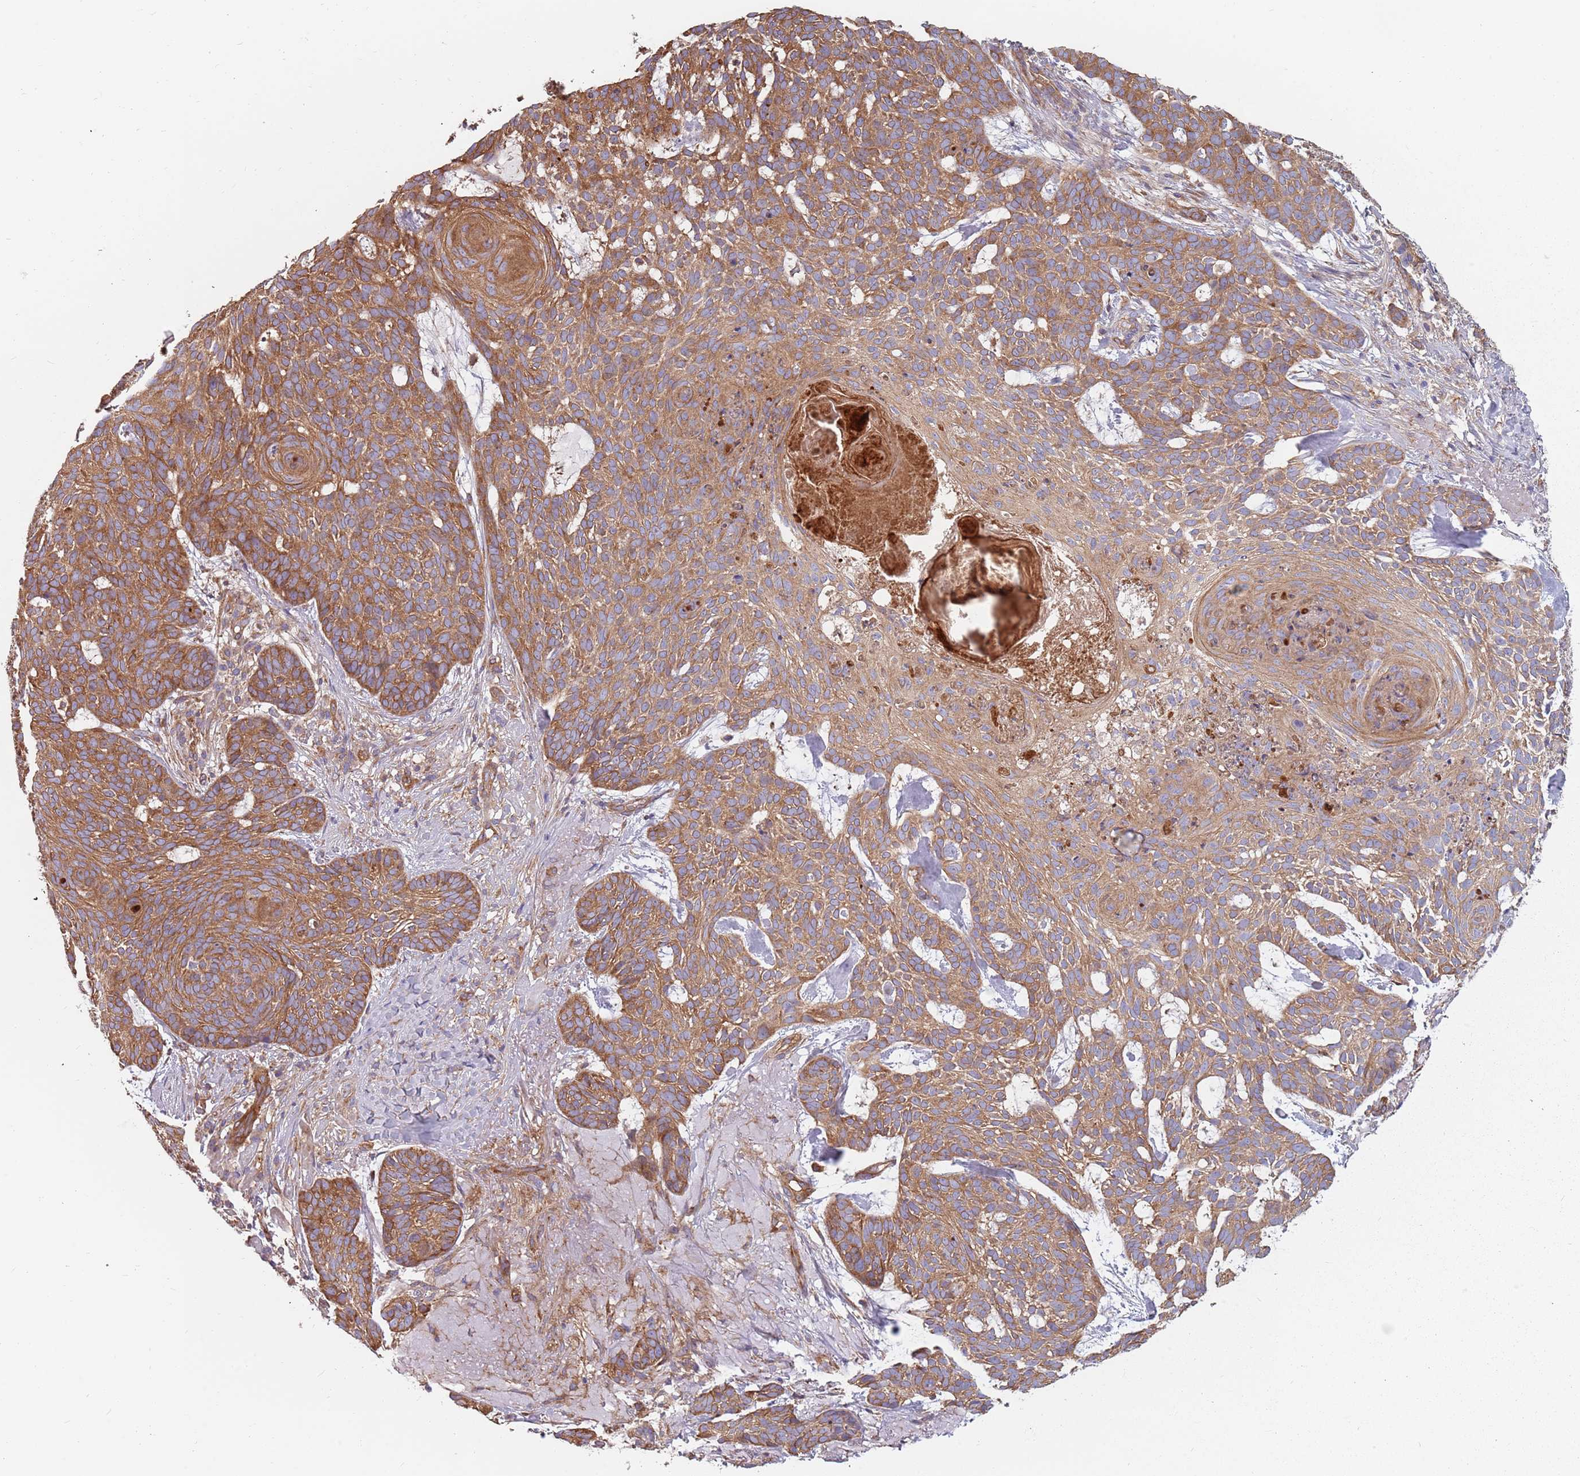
{"staining": {"intensity": "moderate", "quantity": ">75%", "location": "cytoplasmic/membranous"}, "tissue": "skin cancer", "cell_type": "Tumor cells", "image_type": "cancer", "snomed": [{"axis": "morphology", "description": "Basal cell carcinoma"}, {"axis": "topography", "description": "Skin"}], "caption": "Immunohistochemistry histopathology image of neoplastic tissue: basal cell carcinoma (skin) stained using IHC reveals medium levels of moderate protein expression localized specifically in the cytoplasmic/membranous of tumor cells, appearing as a cytoplasmic/membranous brown color.", "gene": "SPDL1", "patient": {"sex": "female", "age": 89}}